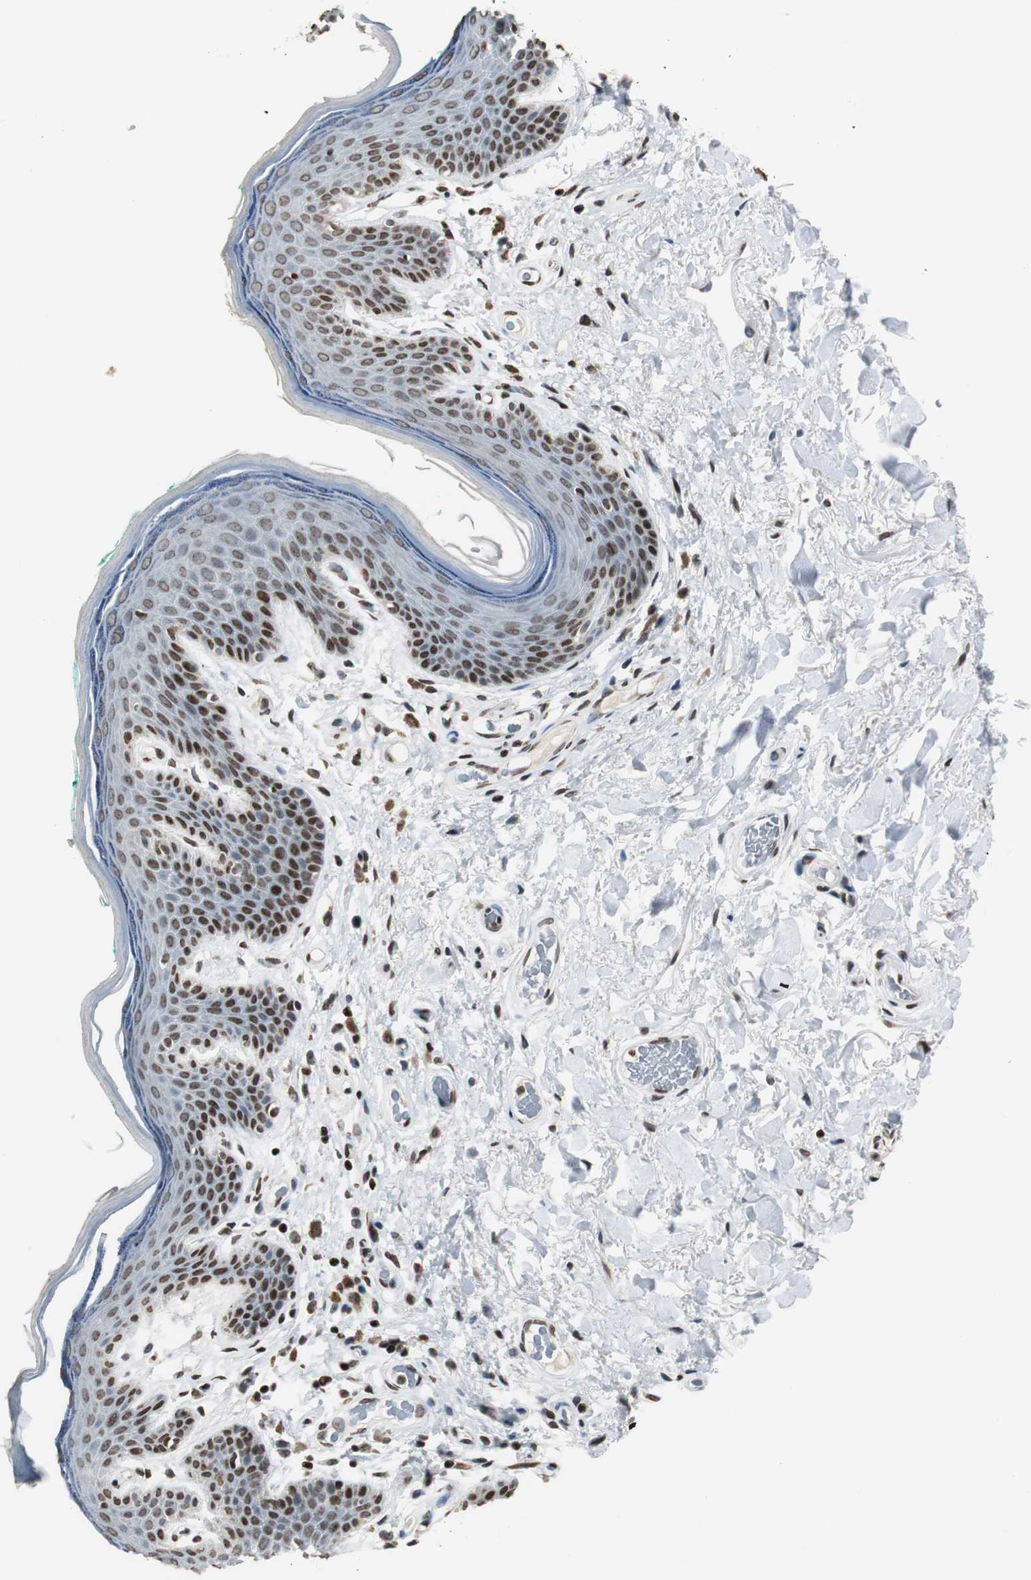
{"staining": {"intensity": "strong", "quantity": ">75%", "location": "nuclear"}, "tissue": "skin", "cell_type": "Epidermal cells", "image_type": "normal", "snomed": [{"axis": "morphology", "description": "Normal tissue, NOS"}, {"axis": "topography", "description": "Anal"}], "caption": "Immunohistochemical staining of normal skin reveals high levels of strong nuclear positivity in approximately >75% of epidermal cells. (Stains: DAB in brown, nuclei in blue, Microscopy: brightfield microscopy at high magnification).", "gene": "PAXIP1", "patient": {"sex": "male", "age": 74}}